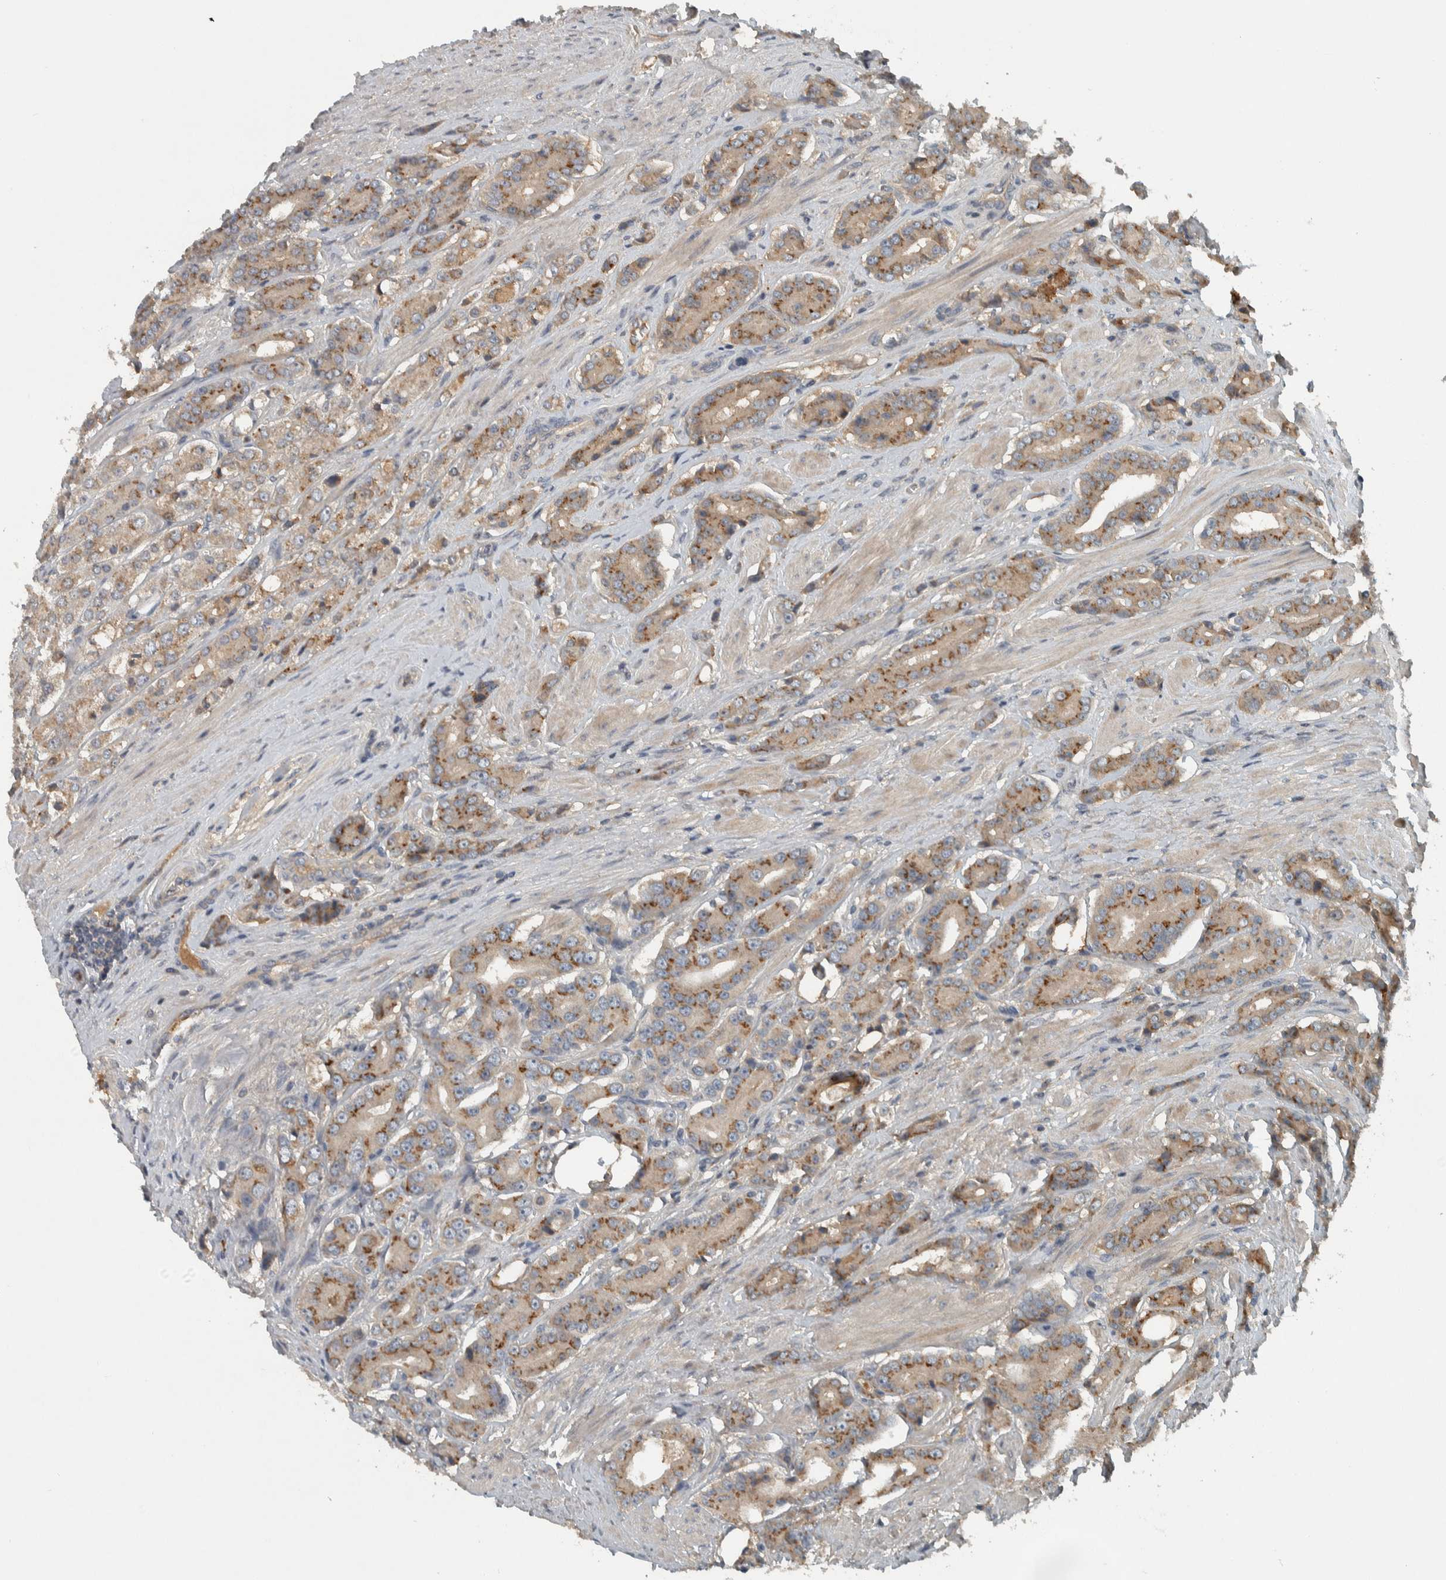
{"staining": {"intensity": "moderate", "quantity": ">75%", "location": "cytoplasmic/membranous"}, "tissue": "prostate cancer", "cell_type": "Tumor cells", "image_type": "cancer", "snomed": [{"axis": "morphology", "description": "Adenocarcinoma, High grade"}, {"axis": "topography", "description": "Prostate"}], "caption": "This micrograph shows immunohistochemistry staining of human prostate high-grade adenocarcinoma, with medium moderate cytoplasmic/membranous positivity in about >75% of tumor cells.", "gene": "CLCN2", "patient": {"sex": "male", "age": 71}}